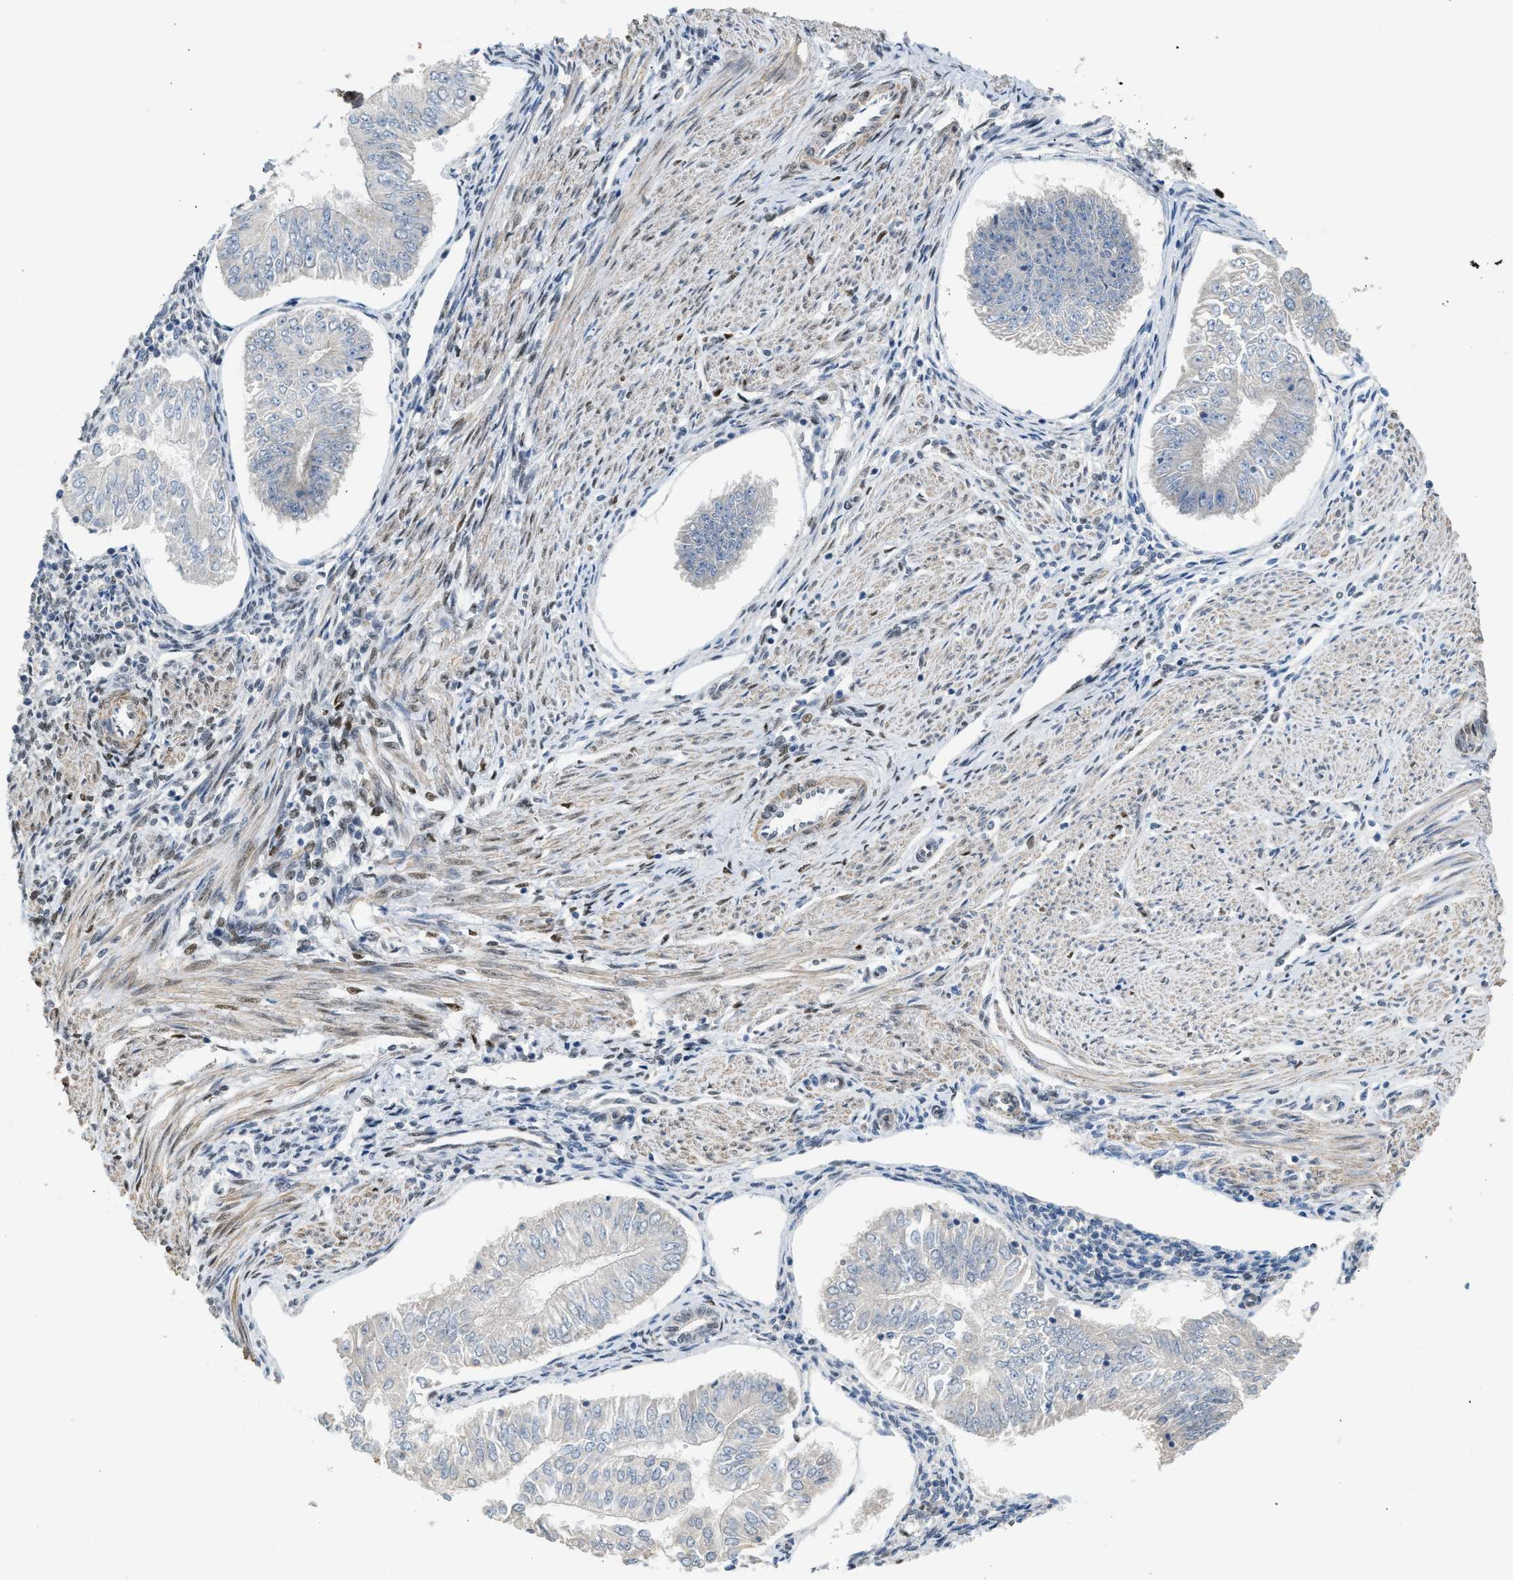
{"staining": {"intensity": "negative", "quantity": "none", "location": "none"}, "tissue": "endometrial cancer", "cell_type": "Tumor cells", "image_type": "cancer", "snomed": [{"axis": "morphology", "description": "Adenocarcinoma, NOS"}, {"axis": "topography", "description": "Endometrium"}], "caption": "Immunohistochemistry of human endometrial cancer exhibits no expression in tumor cells.", "gene": "ZBTB20", "patient": {"sex": "female", "age": 53}}